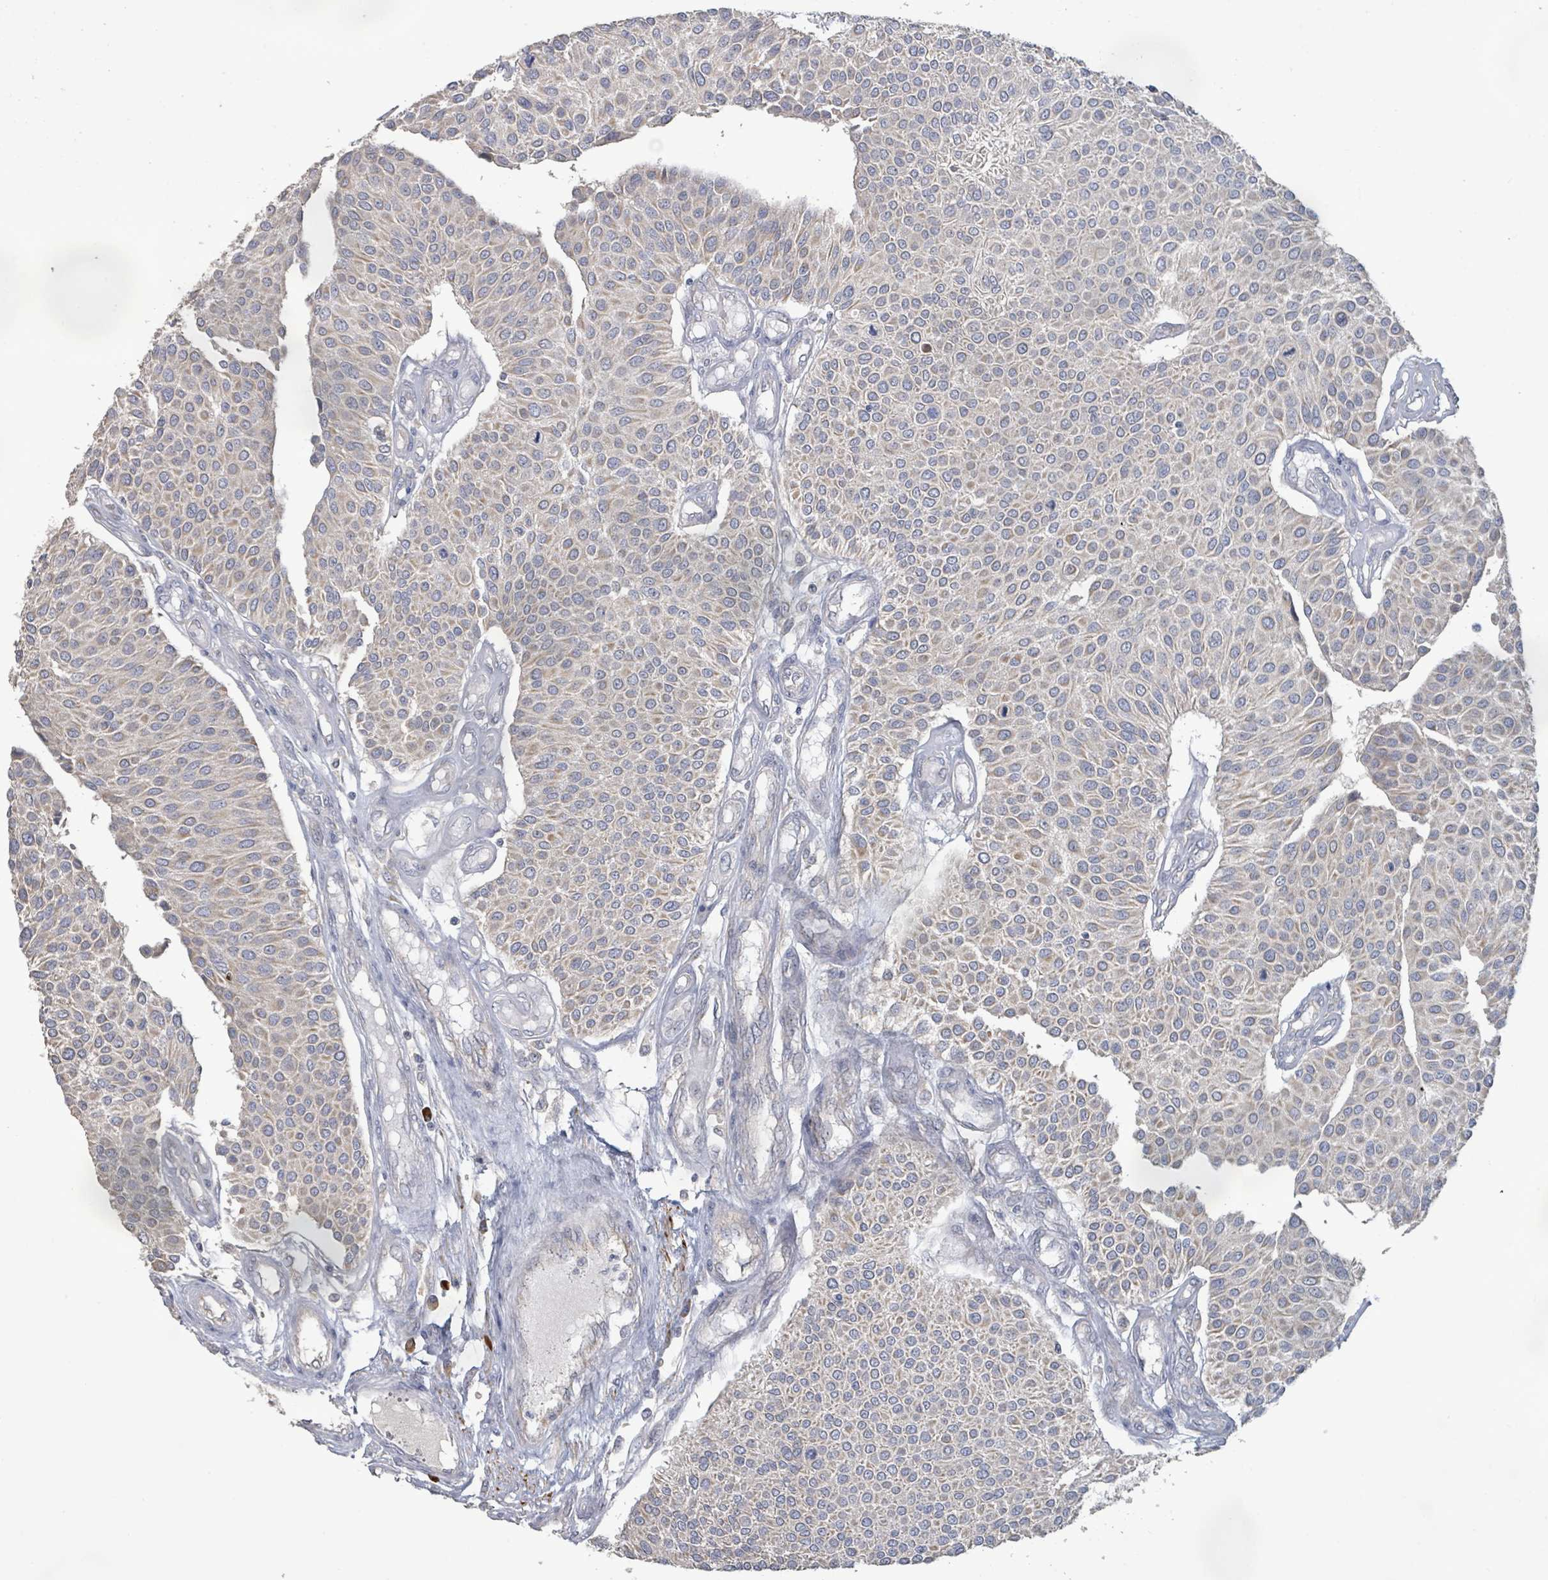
{"staining": {"intensity": "weak", "quantity": "25%-75%", "location": "cytoplasmic/membranous"}, "tissue": "urothelial cancer", "cell_type": "Tumor cells", "image_type": "cancer", "snomed": [{"axis": "morphology", "description": "Urothelial carcinoma, NOS"}, {"axis": "topography", "description": "Urinary bladder"}], "caption": "Brown immunohistochemical staining in human transitional cell carcinoma demonstrates weak cytoplasmic/membranous expression in approximately 25%-75% of tumor cells.", "gene": "KCNS2", "patient": {"sex": "male", "age": 55}}